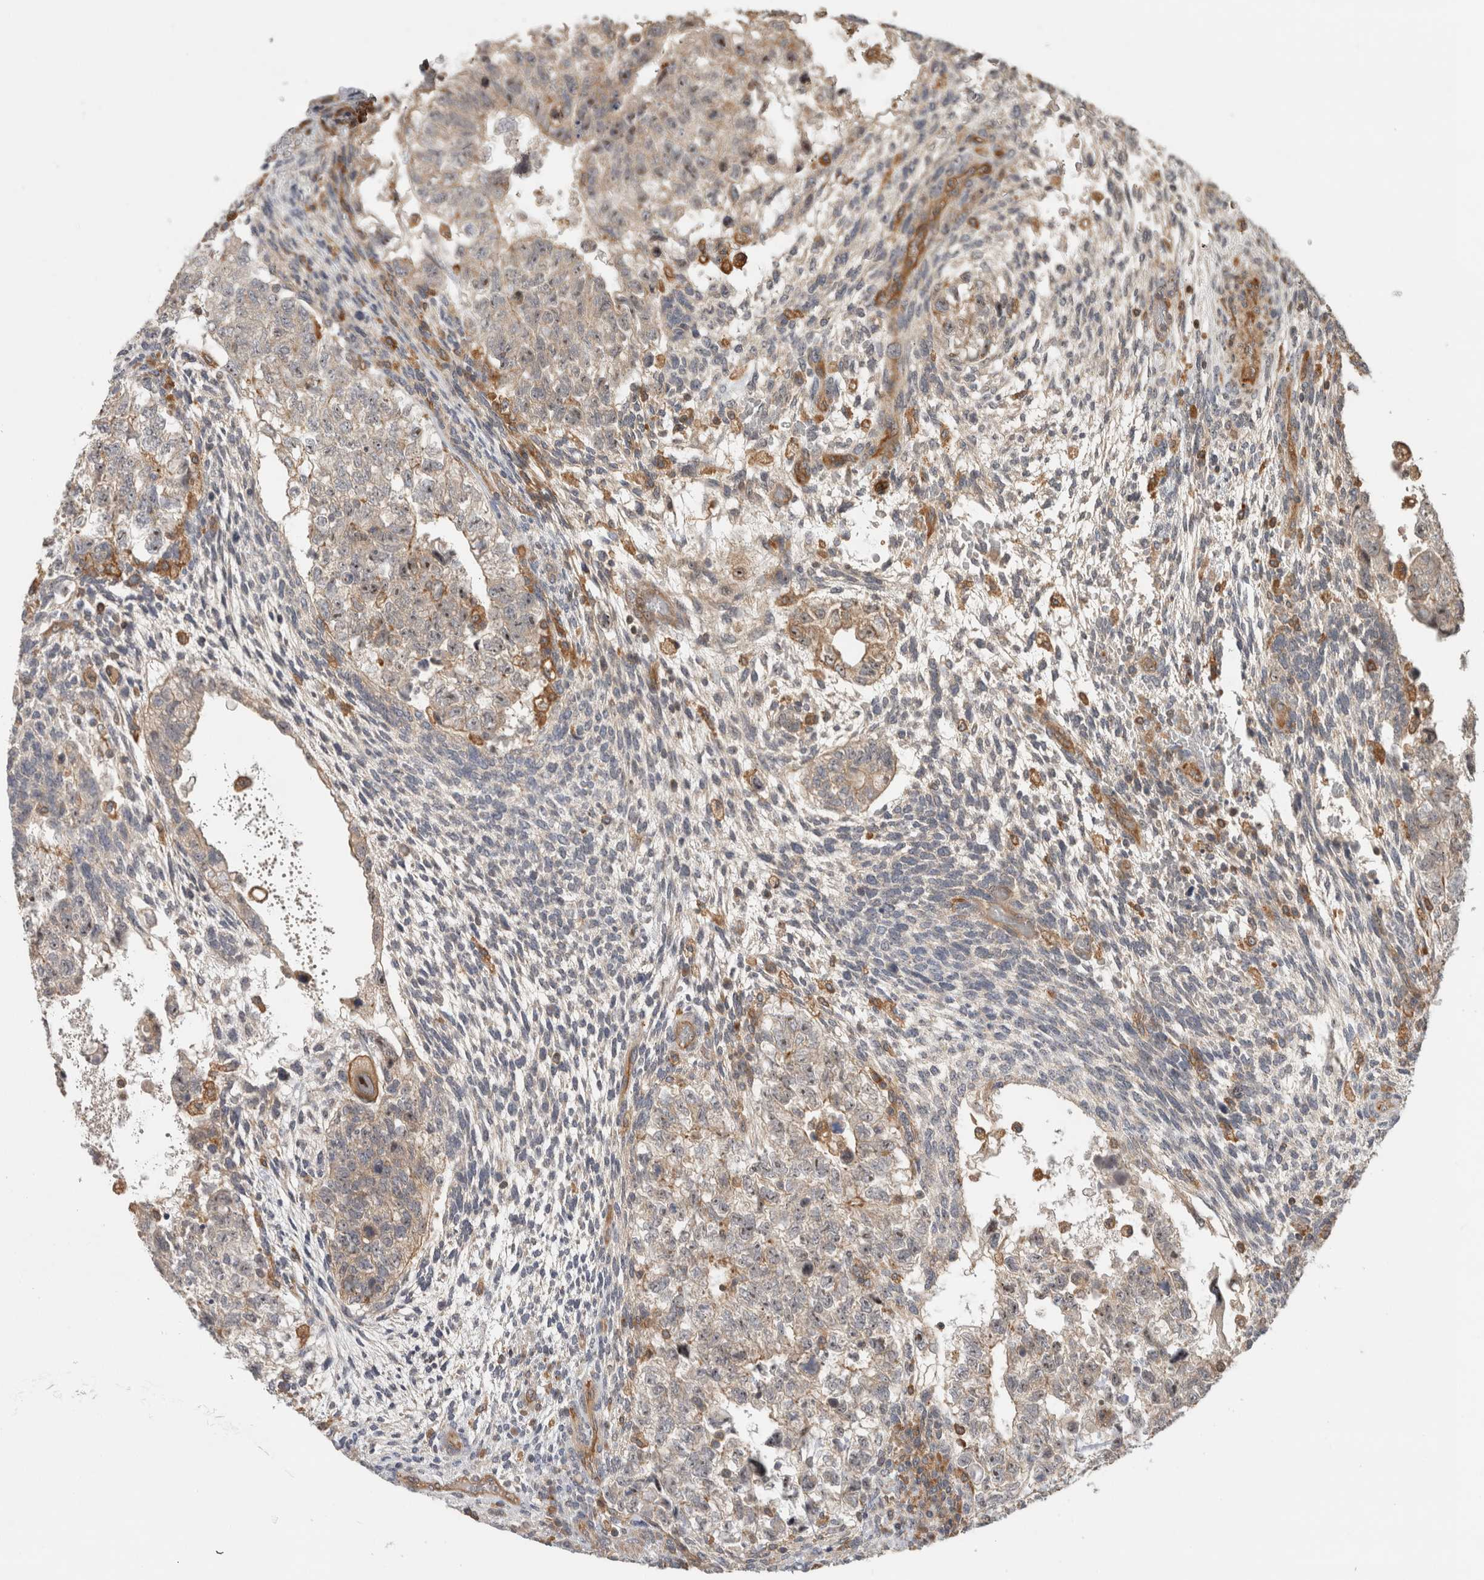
{"staining": {"intensity": "weak", "quantity": "25%-75%", "location": "nuclear"}, "tissue": "testis cancer", "cell_type": "Tumor cells", "image_type": "cancer", "snomed": [{"axis": "morphology", "description": "Carcinoma, Embryonal, NOS"}, {"axis": "topography", "description": "Testis"}], "caption": "Immunohistochemistry (IHC) of human testis embryonal carcinoma shows low levels of weak nuclear positivity in approximately 25%-75% of tumor cells. The staining was performed using DAB (3,3'-diaminobenzidine) to visualize the protein expression in brown, while the nuclei were stained in blue with hematoxylin (Magnification: 20x).", "gene": "WASF2", "patient": {"sex": "male", "age": 36}}